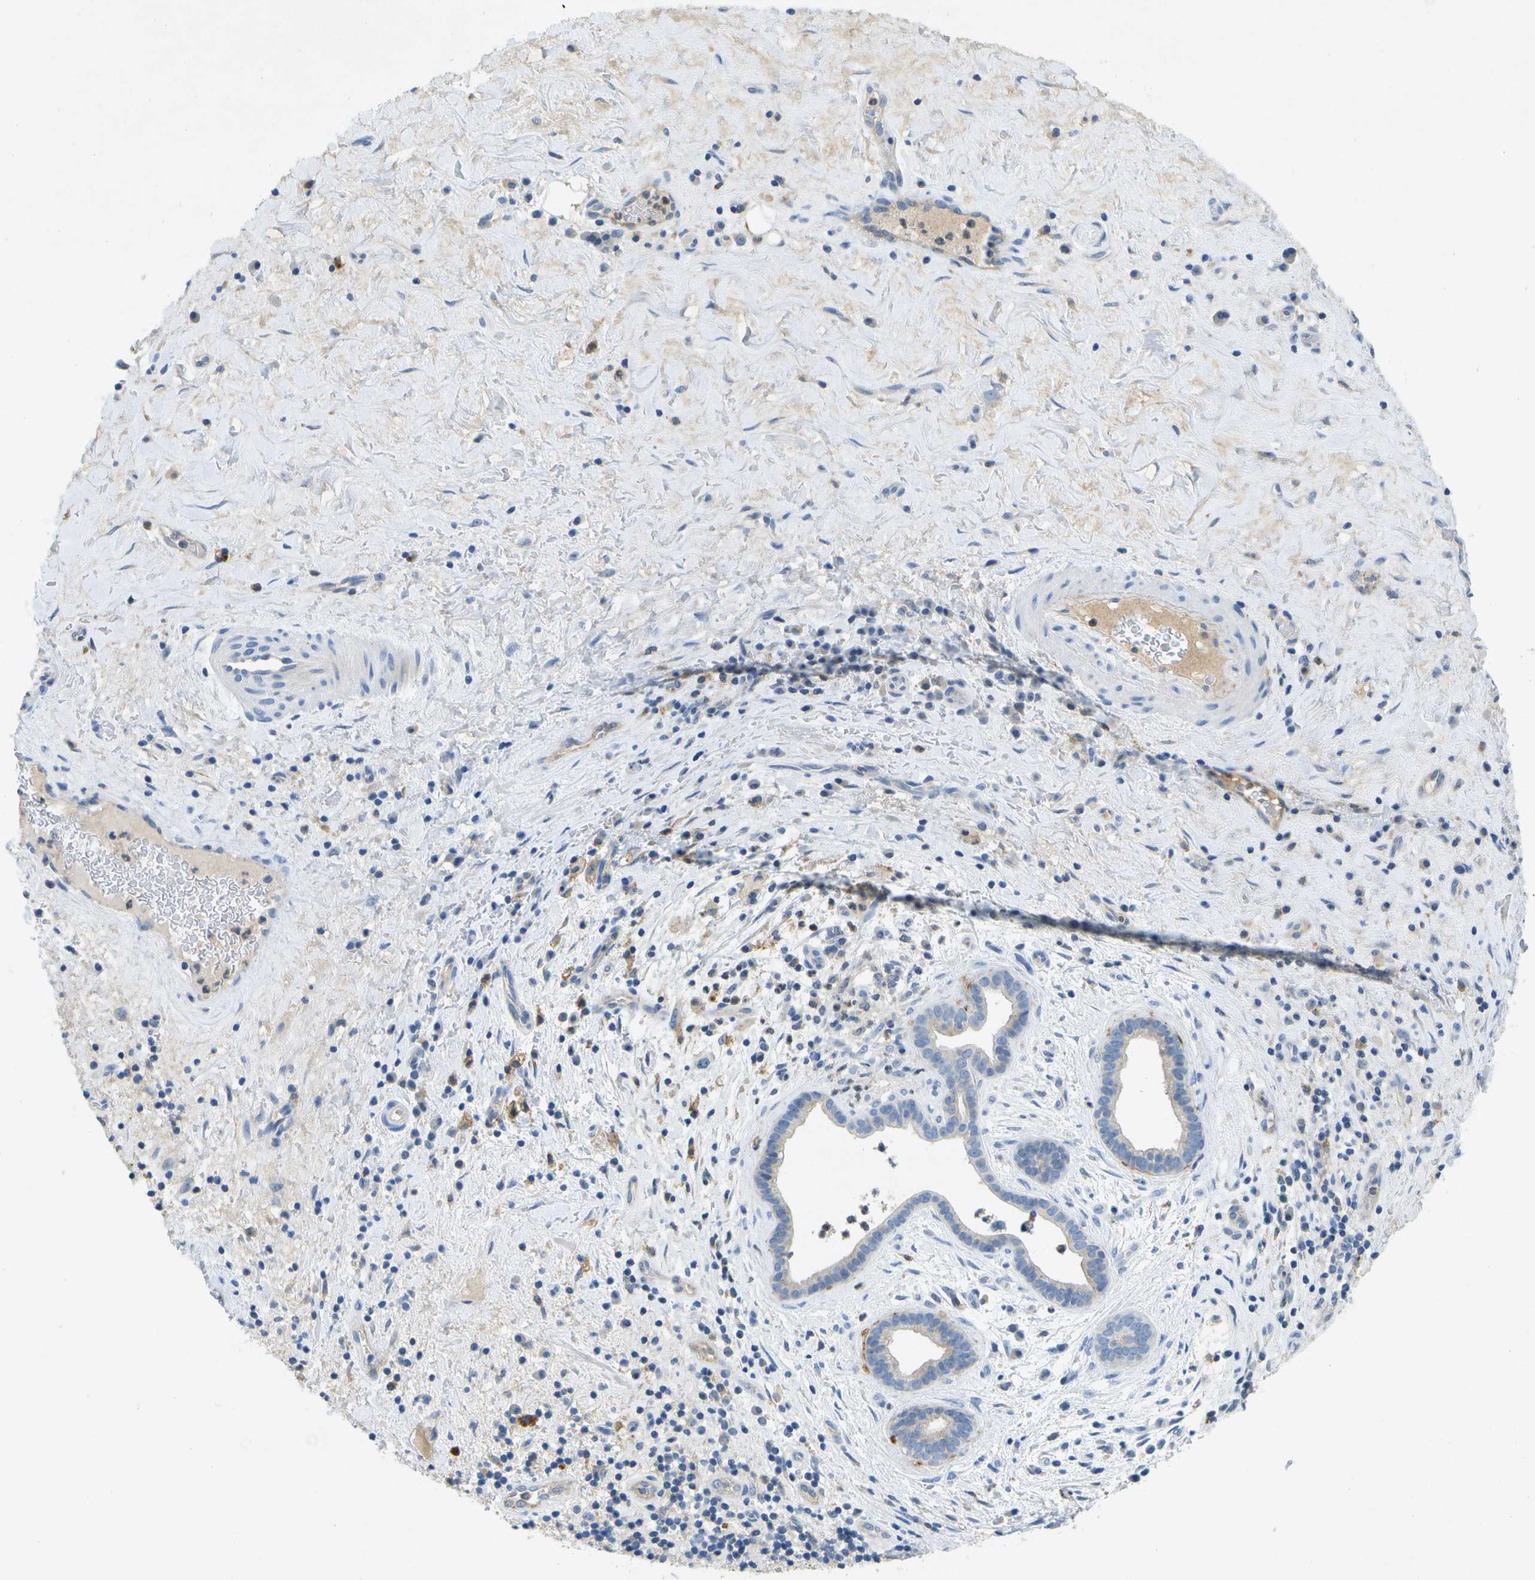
{"staining": {"intensity": "weak", "quantity": "<25%", "location": "cytoplasmic/membranous"}, "tissue": "liver cancer", "cell_type": "Tumor cells", "image_type": "cancer", "snomed": [{"axis": "morphology", "description": "Cholangiocarcinoma"}, {"axis": "topography", "description": "Liver"}], "caption": "Liver cancer stained for a protein using immunohistochemistry reveals no staining tumor cells.", "gene": "LIPG", "patient": {"sex": "female", "age": 38}}